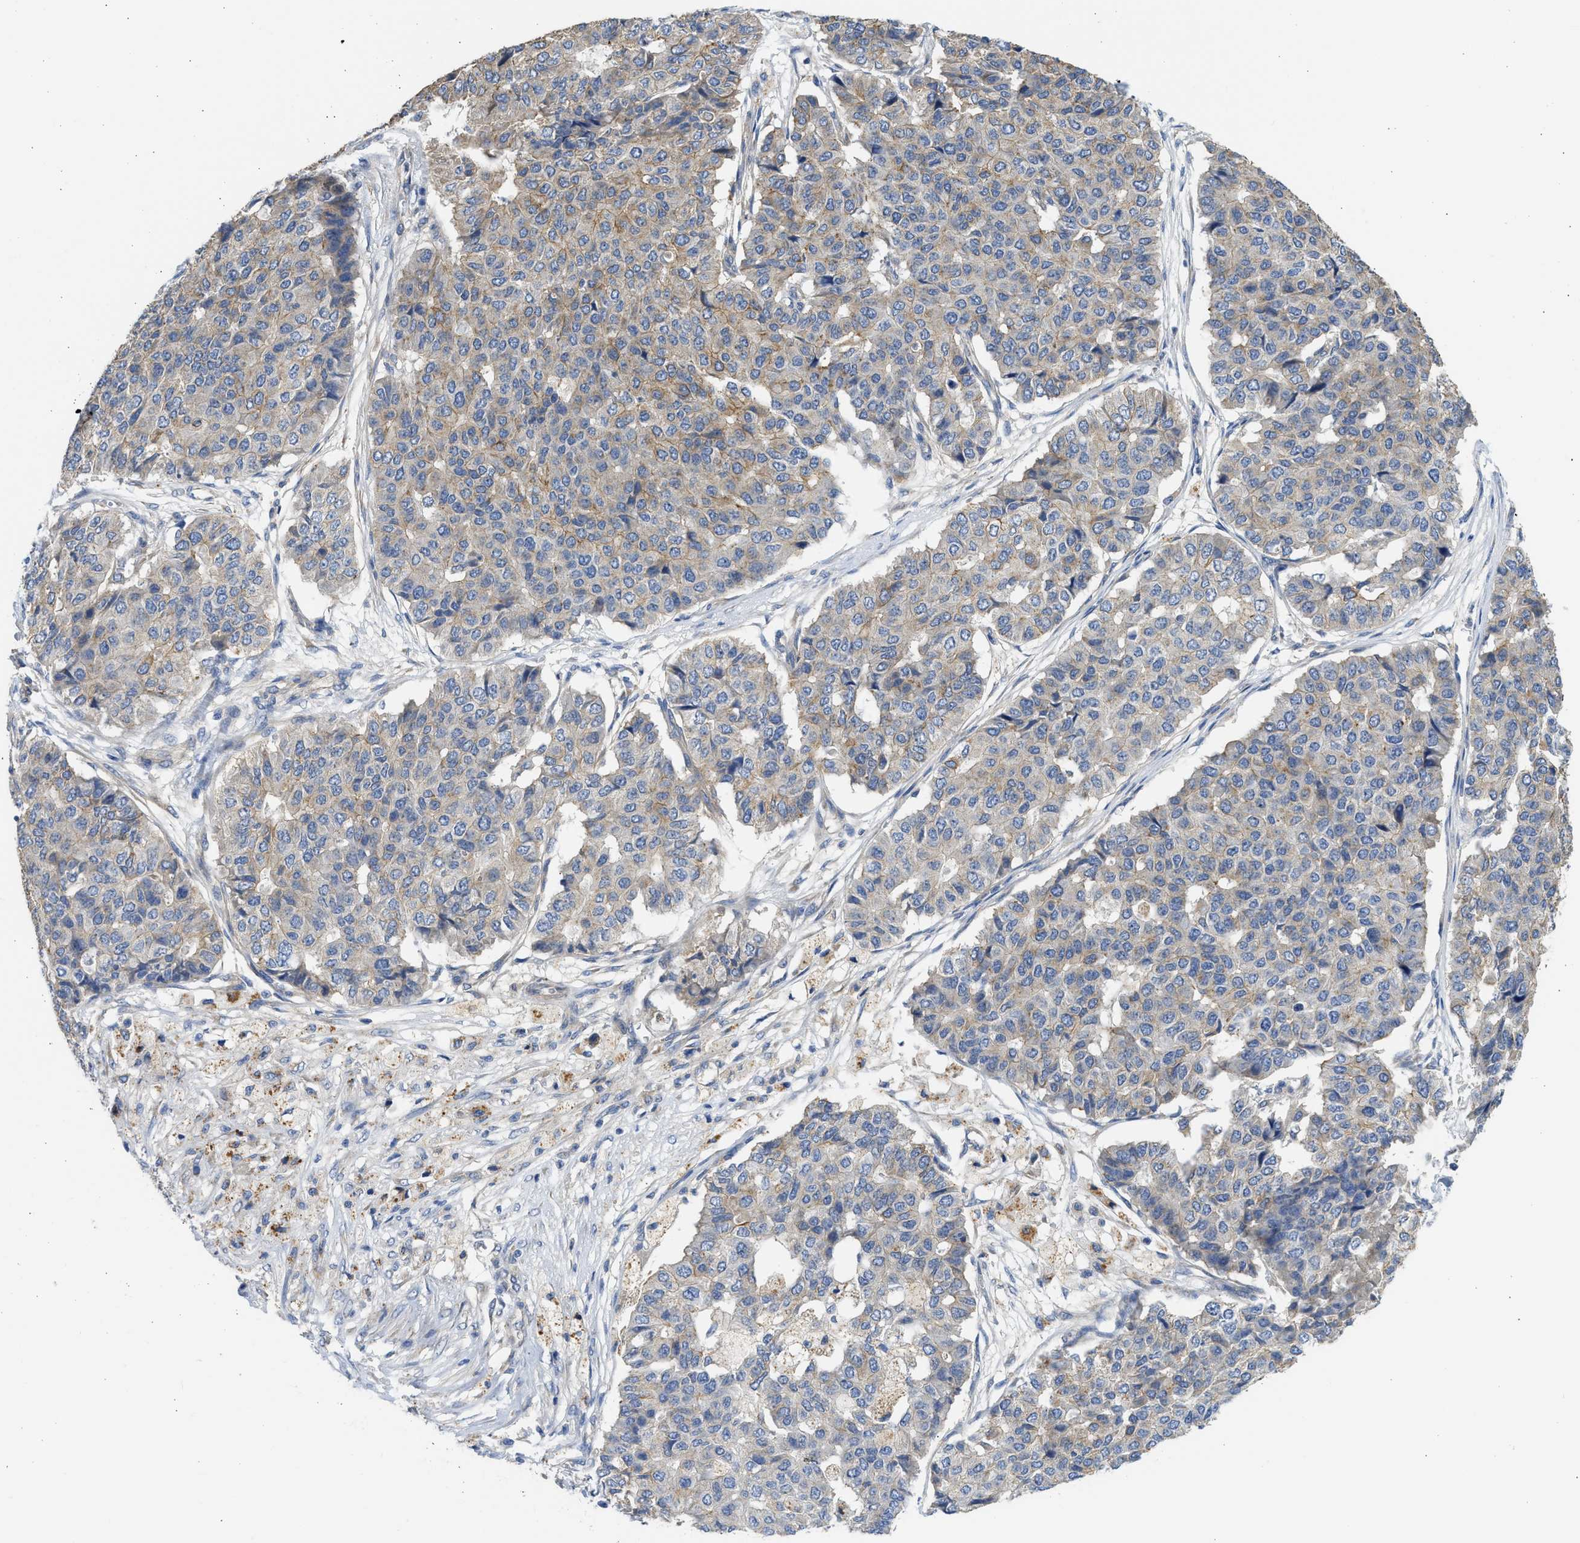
{"staining": {"intensity": "moderate", "quantity": "25%-75%", "location": "cytoplasmic/membranous"}, "tissue": "pancreatic cancer", "cell_type": "Tumor cells", "image_type": "cancer", "snomed": [{"axis": "morphology", "description": "Adenocarcinoma, NOS"}, {"axis": "topography", "description": "Pancreas"}], "caption": "A brown stain labels moderate cytoplasmic/membranous expression of a protein in human pancreatic cancer (adenocarcinoma) tumor cells. (Brightfield microscopy of DAB IHC at high magnification).", "gene": "CSRNP2", "patient": {"sex": "male", "age": 50}}